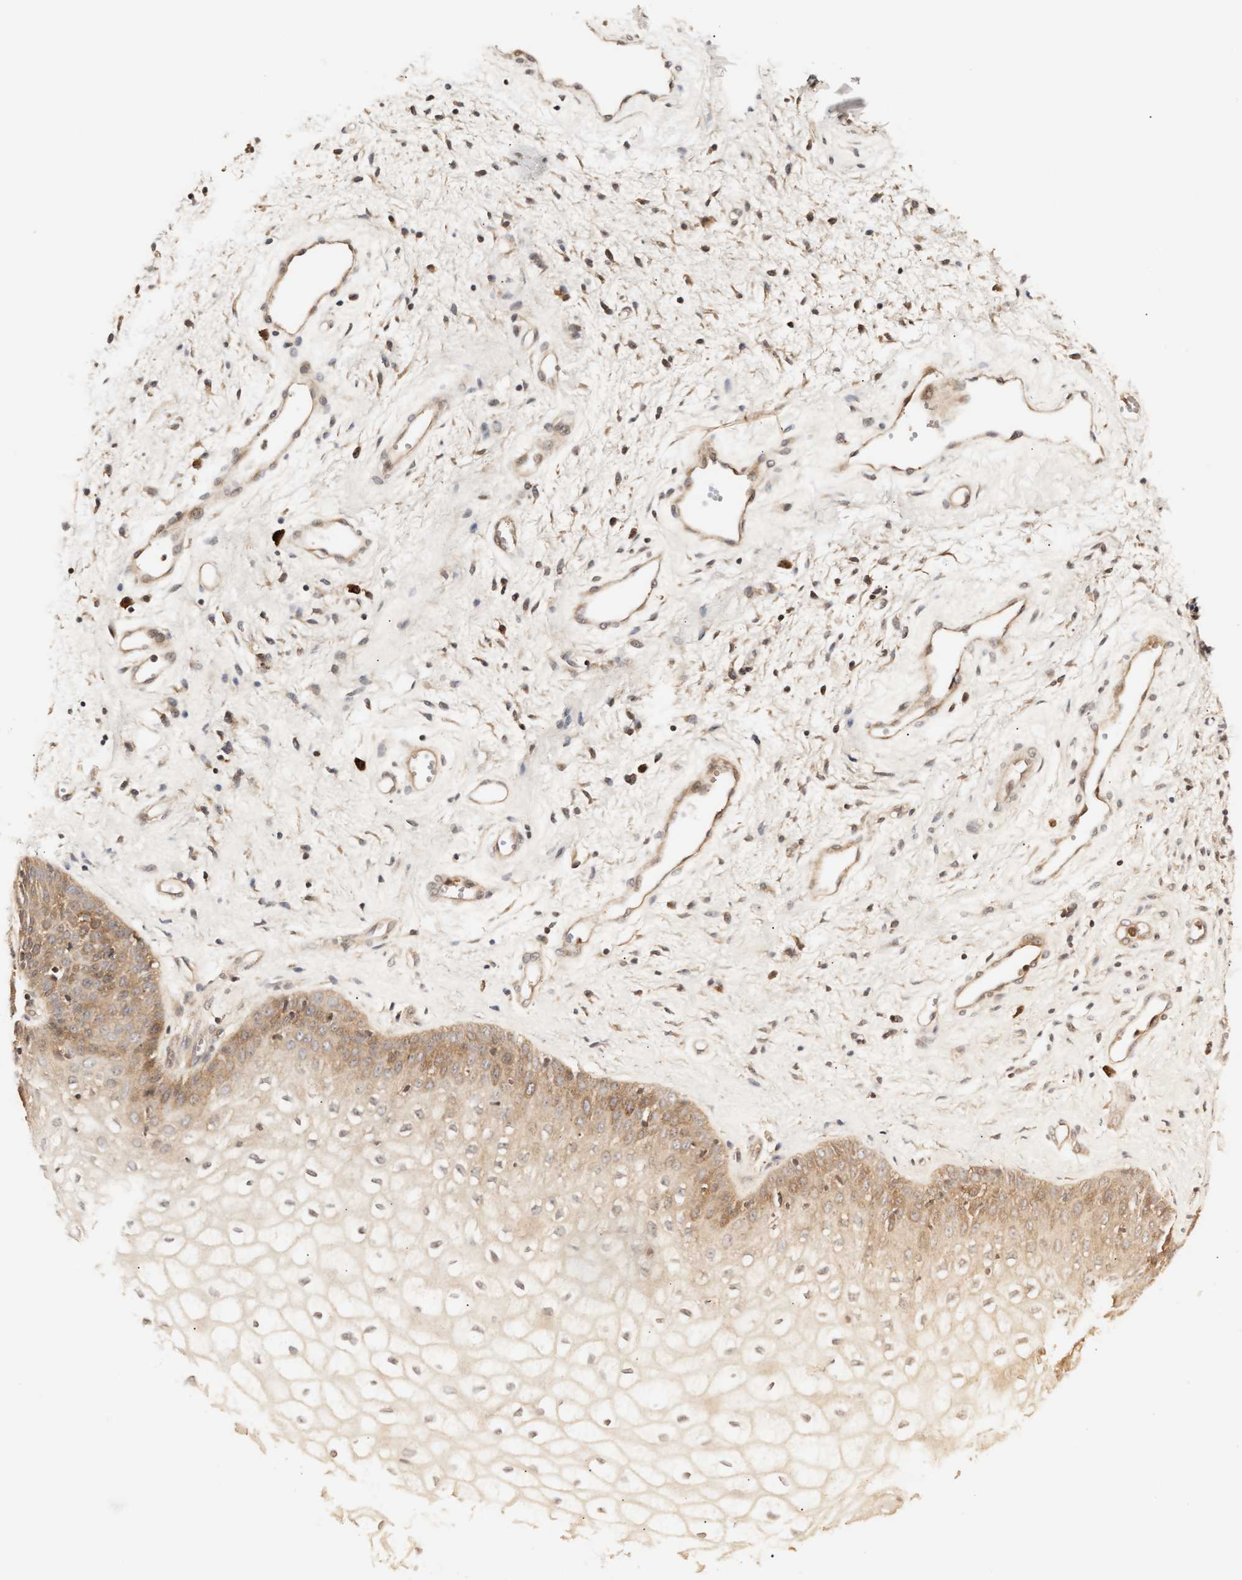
{"staining": {"intensity": "moderate", "quantity": "25%-75%", "location": "cytoplasmic/membranous"}, "tissue": "vagina", "cell_type": "Squamous epithelial cells", "image_type": "normal", "snomed": [{"axis": "morphology", "description": "Normal tissue, NOS"}, {"axis": "topography", "description": "Vagina"}], "caption": "IHC photomicrograph of unremarkable vagina stained for a protein (brown), which exhibits medium levels of moderate cytoplasmic/membranous staining in approximately 25%-75% of squamous epithelial cells.", "gene": "IMPDH2", "patient": {"sex": "female", "age": 34}}